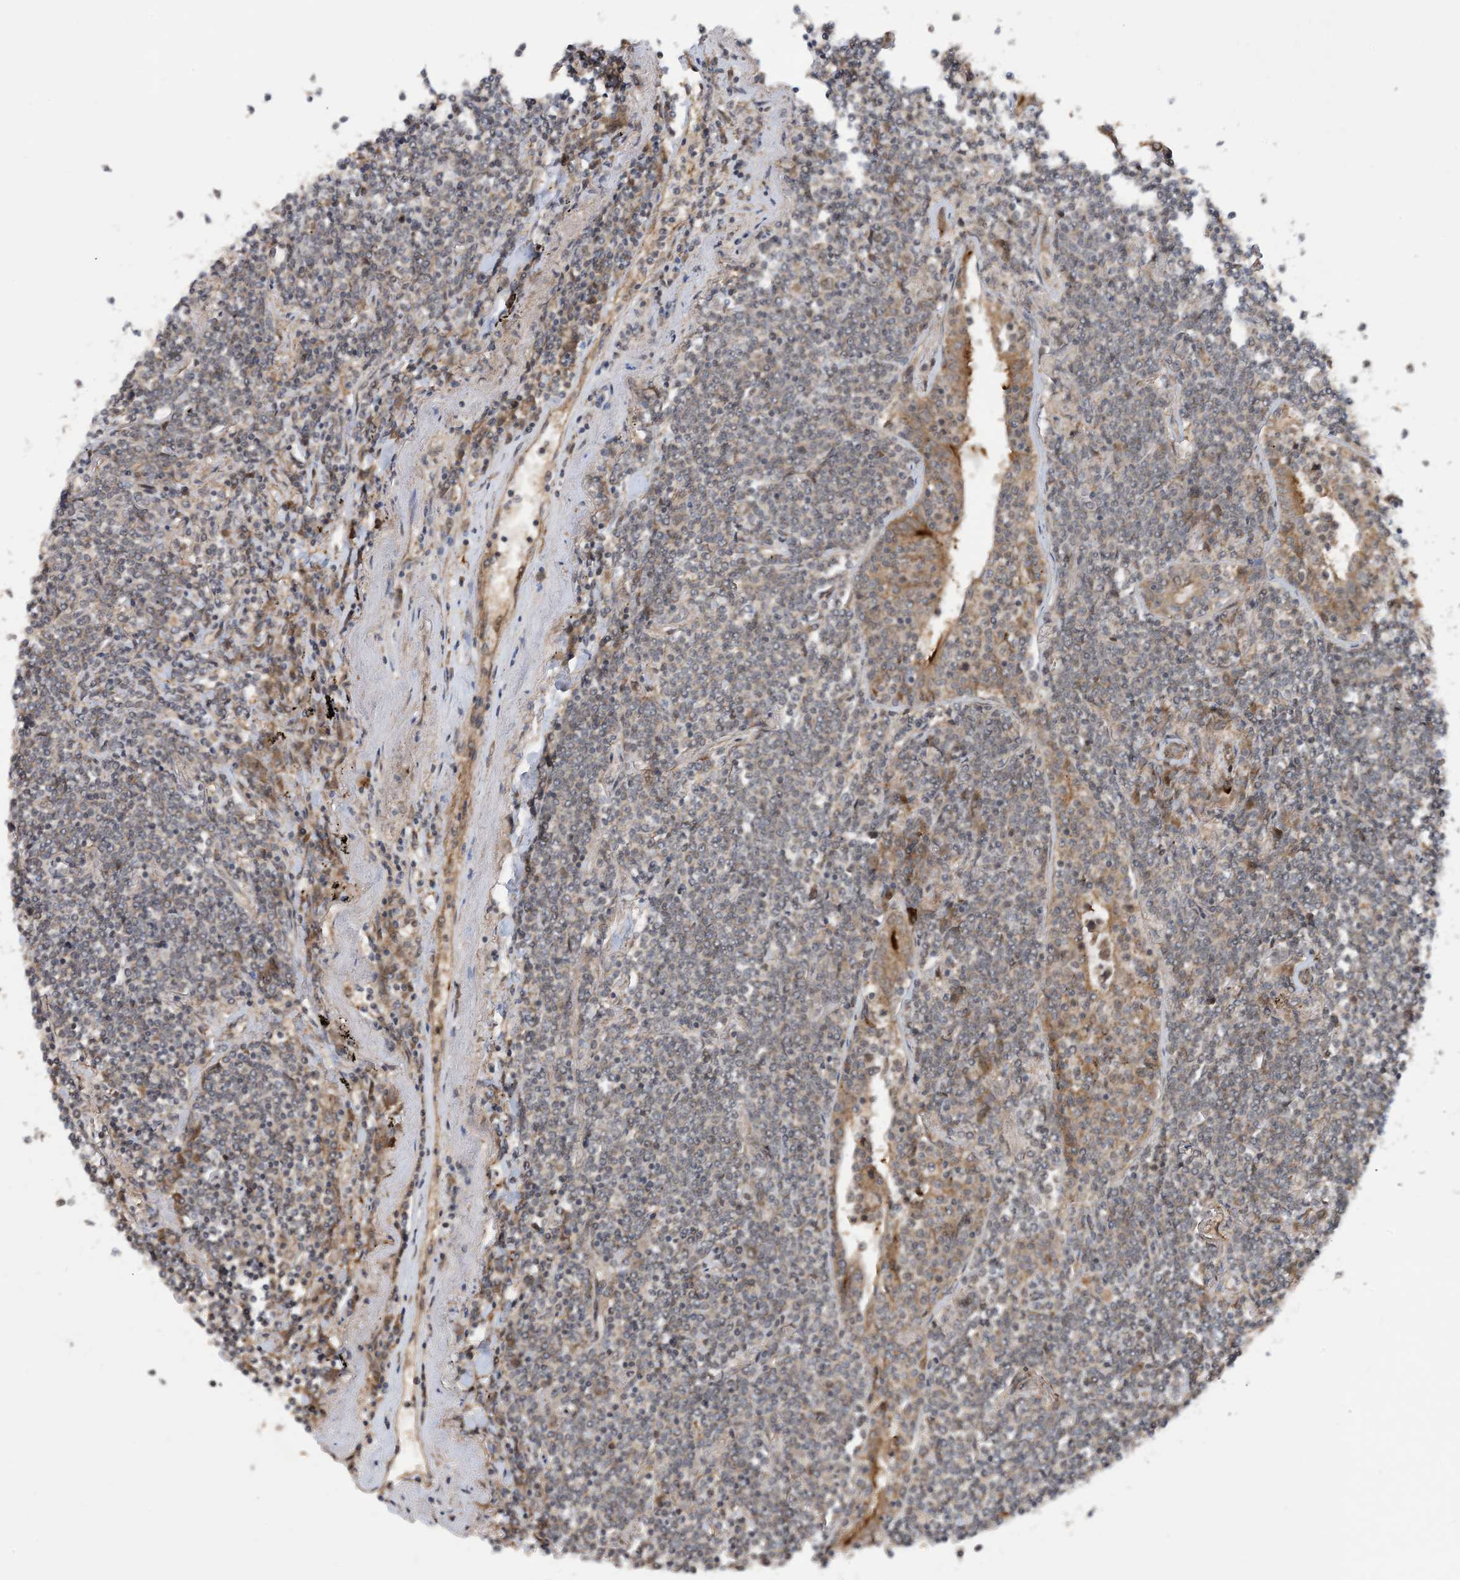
{"staining": {"intensity": "negative", "quantity": "none", "location": "none"}, "tissue": "lymphoma", "cell_type": "Tumor cells", "image_type": "cancer", "snomed": [{"axis": "morphology", "description": "Malignant lymphoma, non-Hodgkin's type, Low grade"}, {"axis": "topography", "description": "Lung"}], "caption": "DAB immunohistochemical staining of lymphoma displays no significant positivity in tumor cells.", "gene": "HEMK1", "patient": {"sex": "female", "age": 71}}